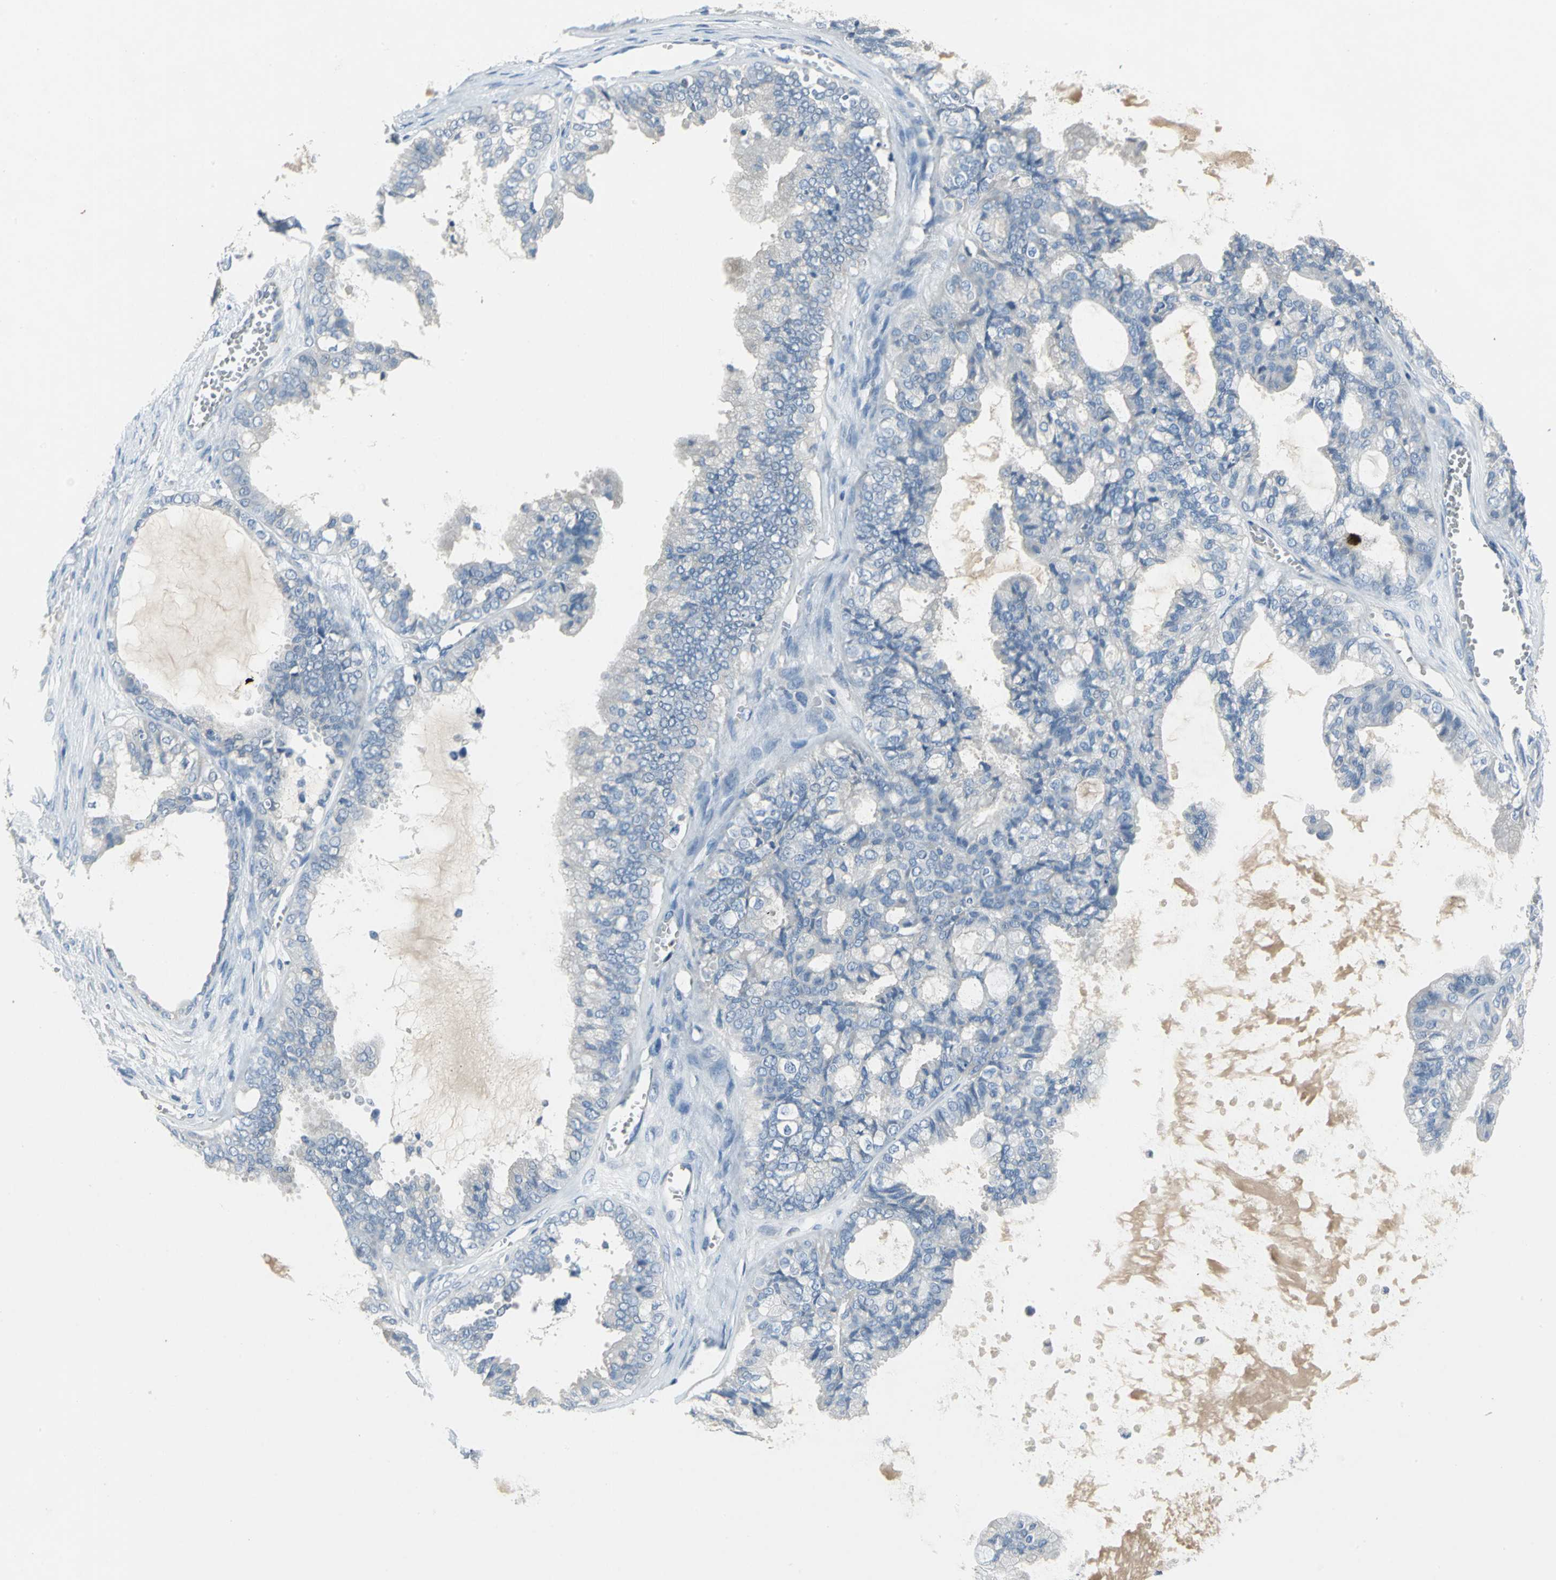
{"staining": {"intensity": "negative", "quantity": "none", "location": "none"}, "tissue": "ovarian cancer", "cell_type": "Tumor cells", "image_type": "cancer", "snomed": [{"axis": "morphology", "description": "Carcinoma, NOS"}, {"axis": "morphology", "description": "Carcinoma, endometroid"}, {"axis": "topography", "description": "Ovary"}], "caption": "IHC of ovarian carcinoma demonstrates no expression in tumor cells.", "gene": "PTGDS", "patient": {"sex": "female", "age": 50}}